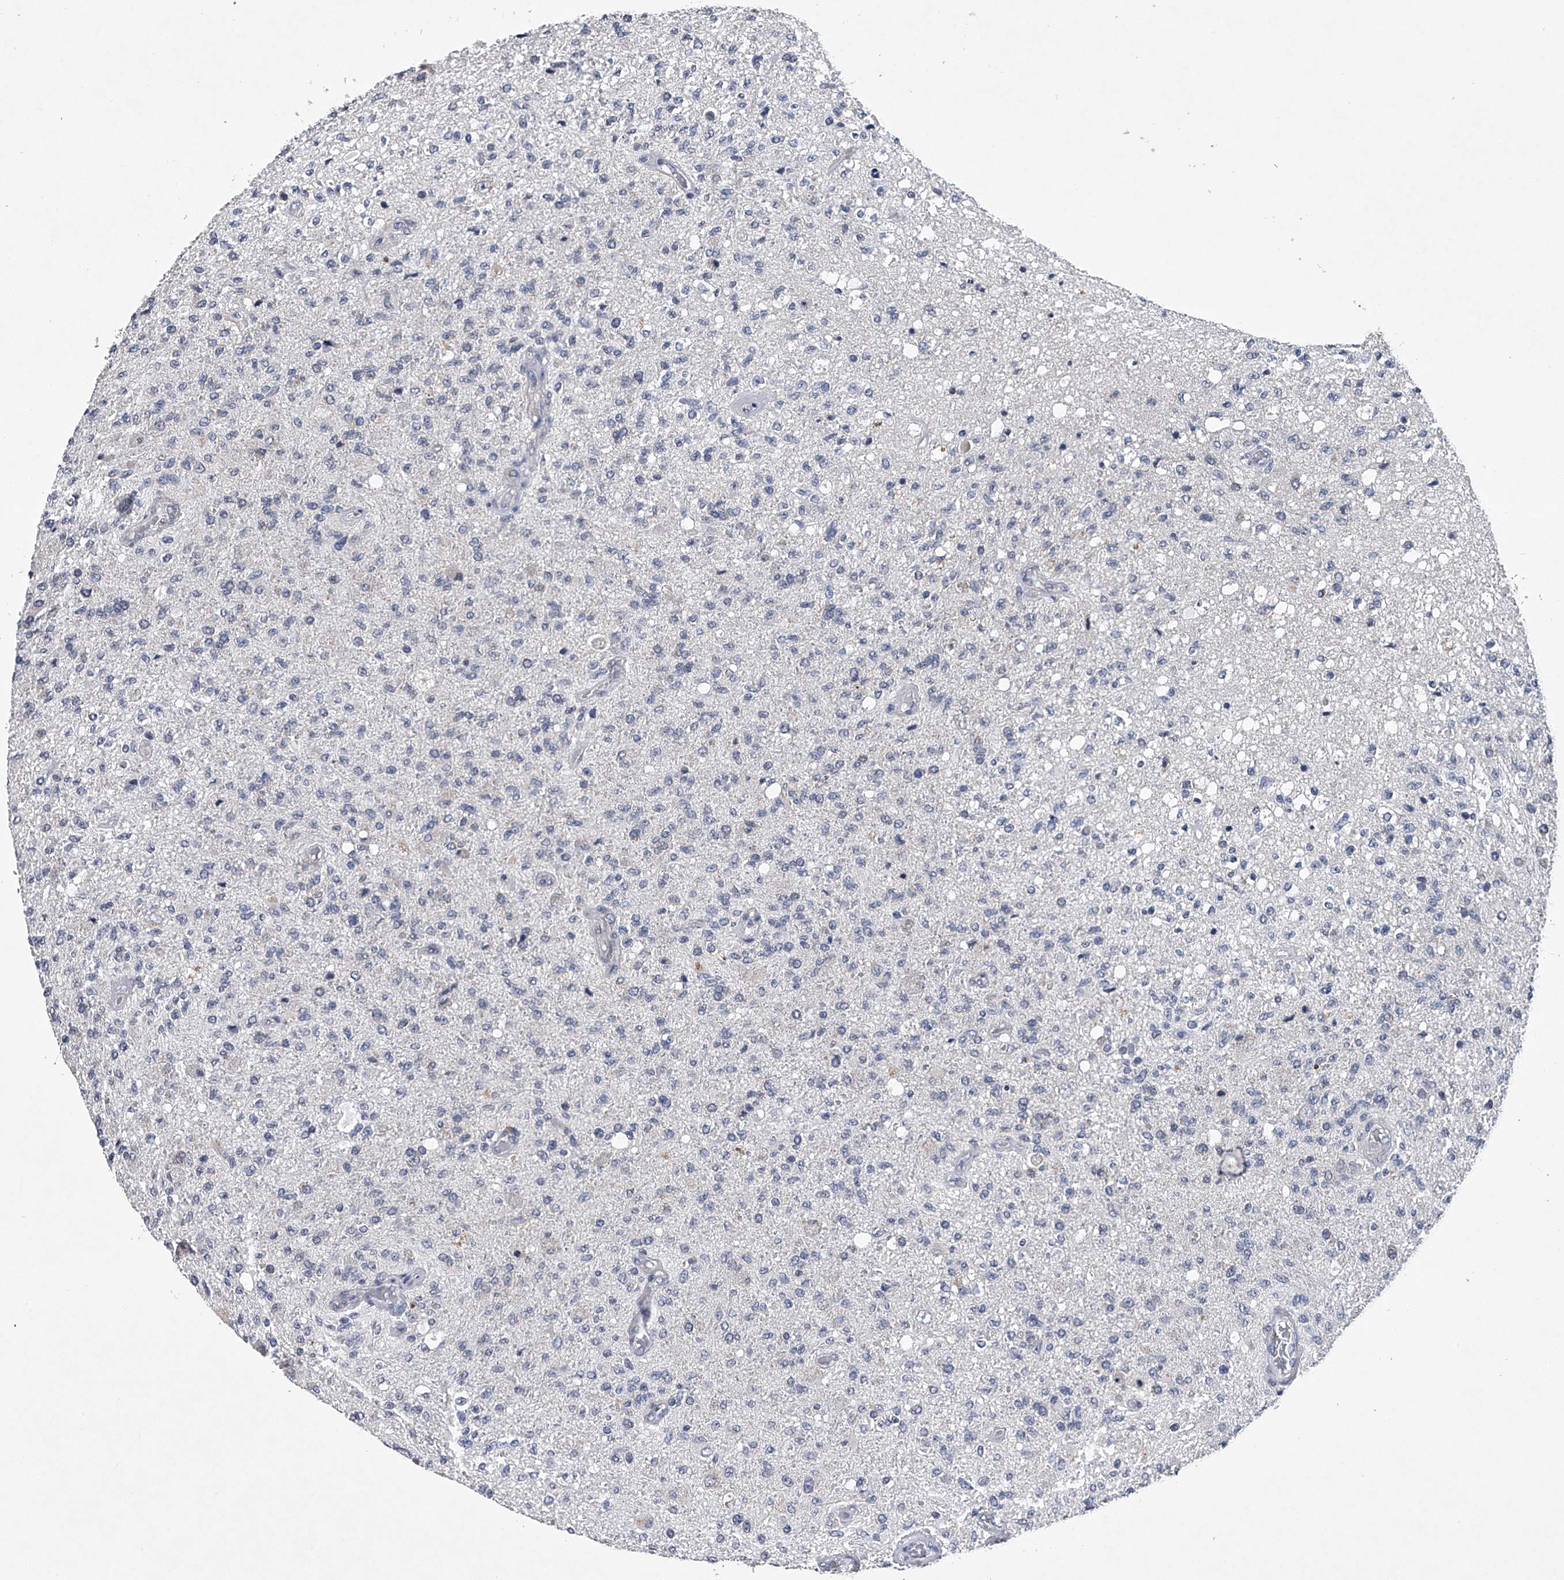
{"staining": {"intensity": "negative", "quantity": "none", "location": "none"}, "tissue": "glioma", "cell_type": "Tumor cells", "image_type": "cancer", "snomed": [{"axis": "morphology", "description": "Normal tissue, NOS"}, {"axis": "morphology", "description": "Glioma, malignant, High grade"}, {"axis": "topography", "description": "Cerebral cortex"}], "caption": "DAB (3,3'-diaminobenzidine) immunohistochemical staining of human glioma displays no significant expression in tumor cells. (DAB (3,3'-diaminobenzidine) immunohistochemistry with hematoxylin counter stain).", "gene": "RNF5", "patient": {"sex": "male", "age": 77}}